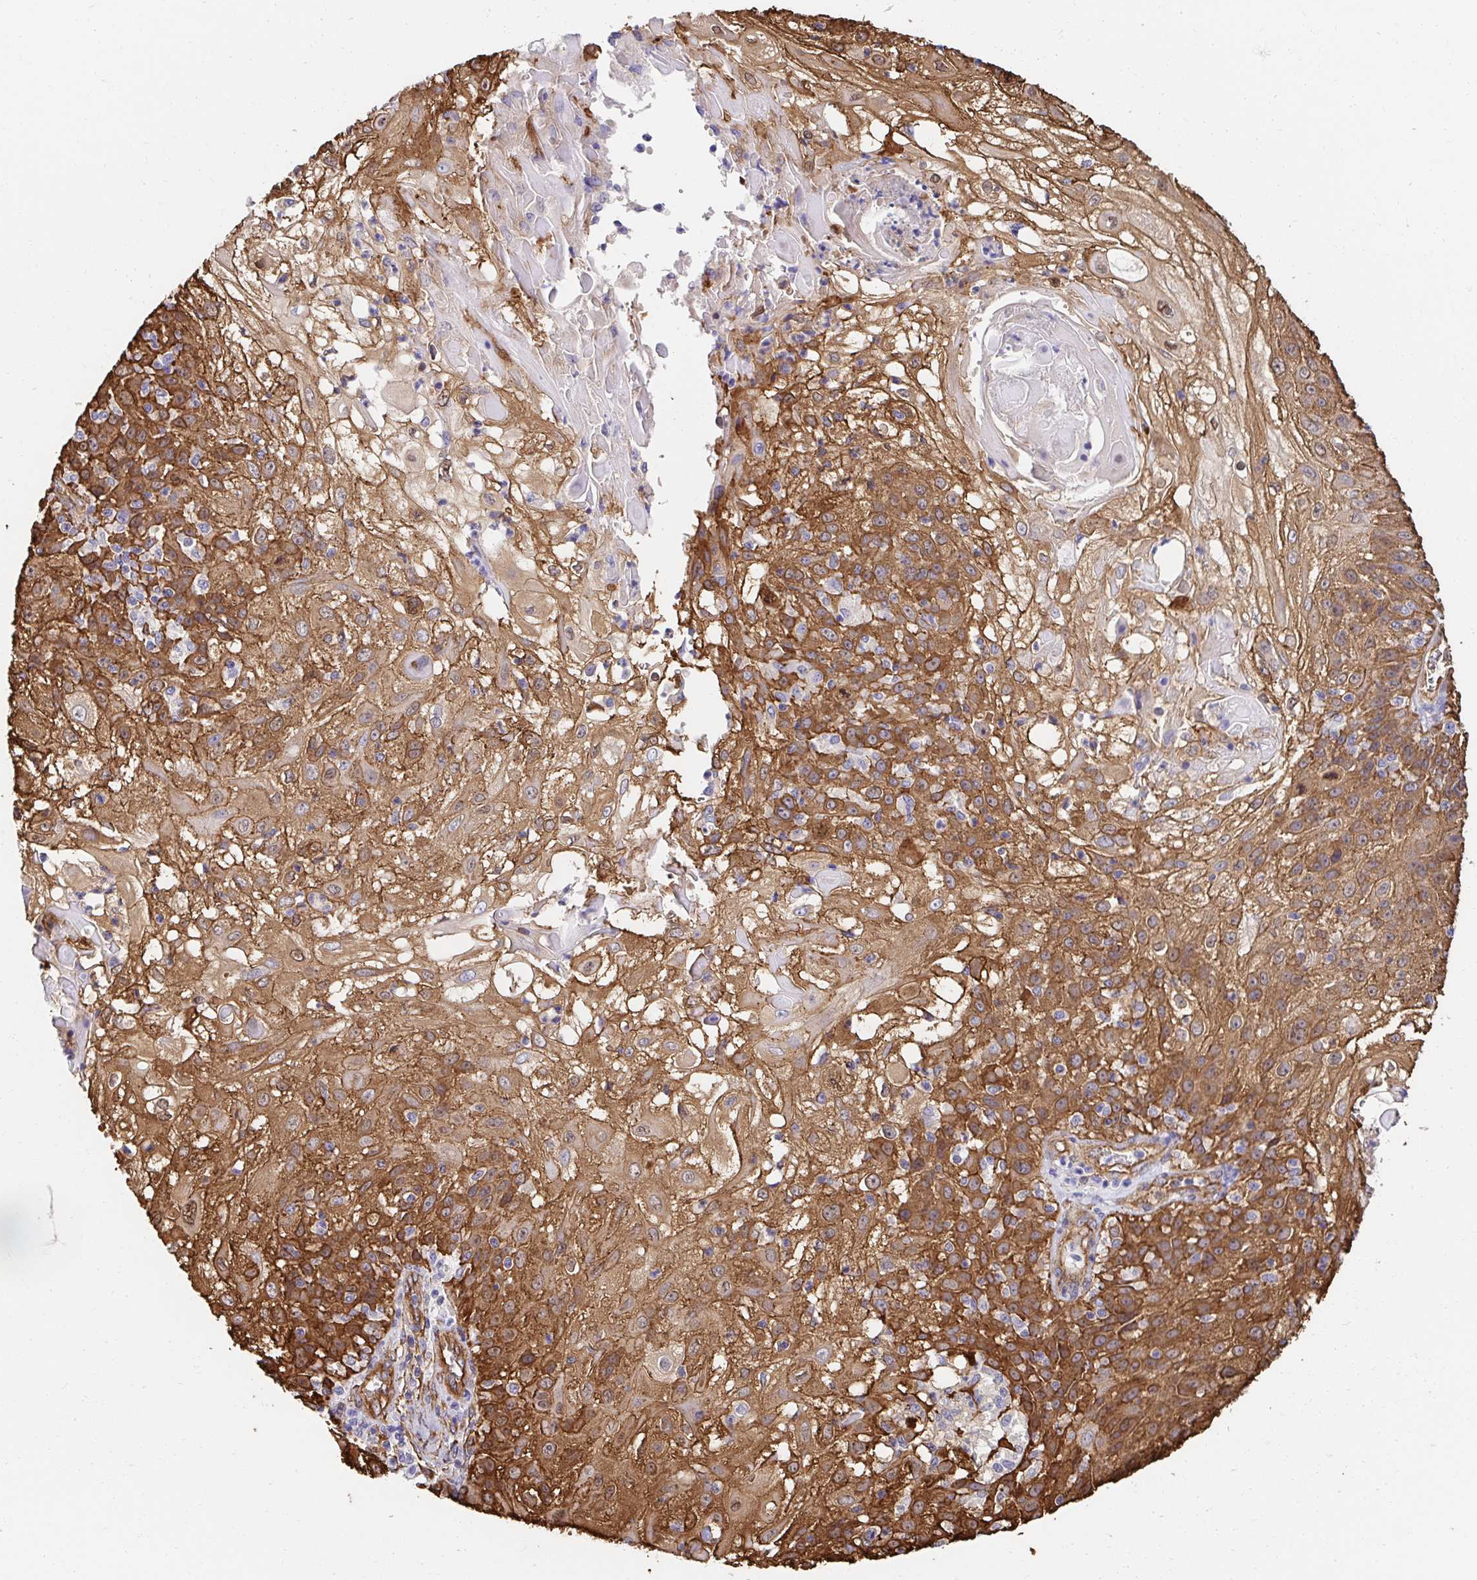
{"staining": {"intensity": "strong", "quantity": ">75%", "location": "cytoplasmic/membranous"}, "tissue": "skin cancer", "cell_type": "Tumor cells", "image_type": "cancer", "snomed": [{"axis": "morphology", "description": "Normal tissue, NOS"}, {"axis": "morphology", "description": "Squamous cell carcinoma, NOS"}, {"axis": "topography", "description": "Skin"}], "caption": "Immunohistochemical staining of skin cancer (squamous cell carcinoma) demonstrates high levels of strong cytoplasmic/membranous positivity in approximately >75% of tumor cells.", "gene": "CTTN", "patient": {"sex": "female", "age": 83}}